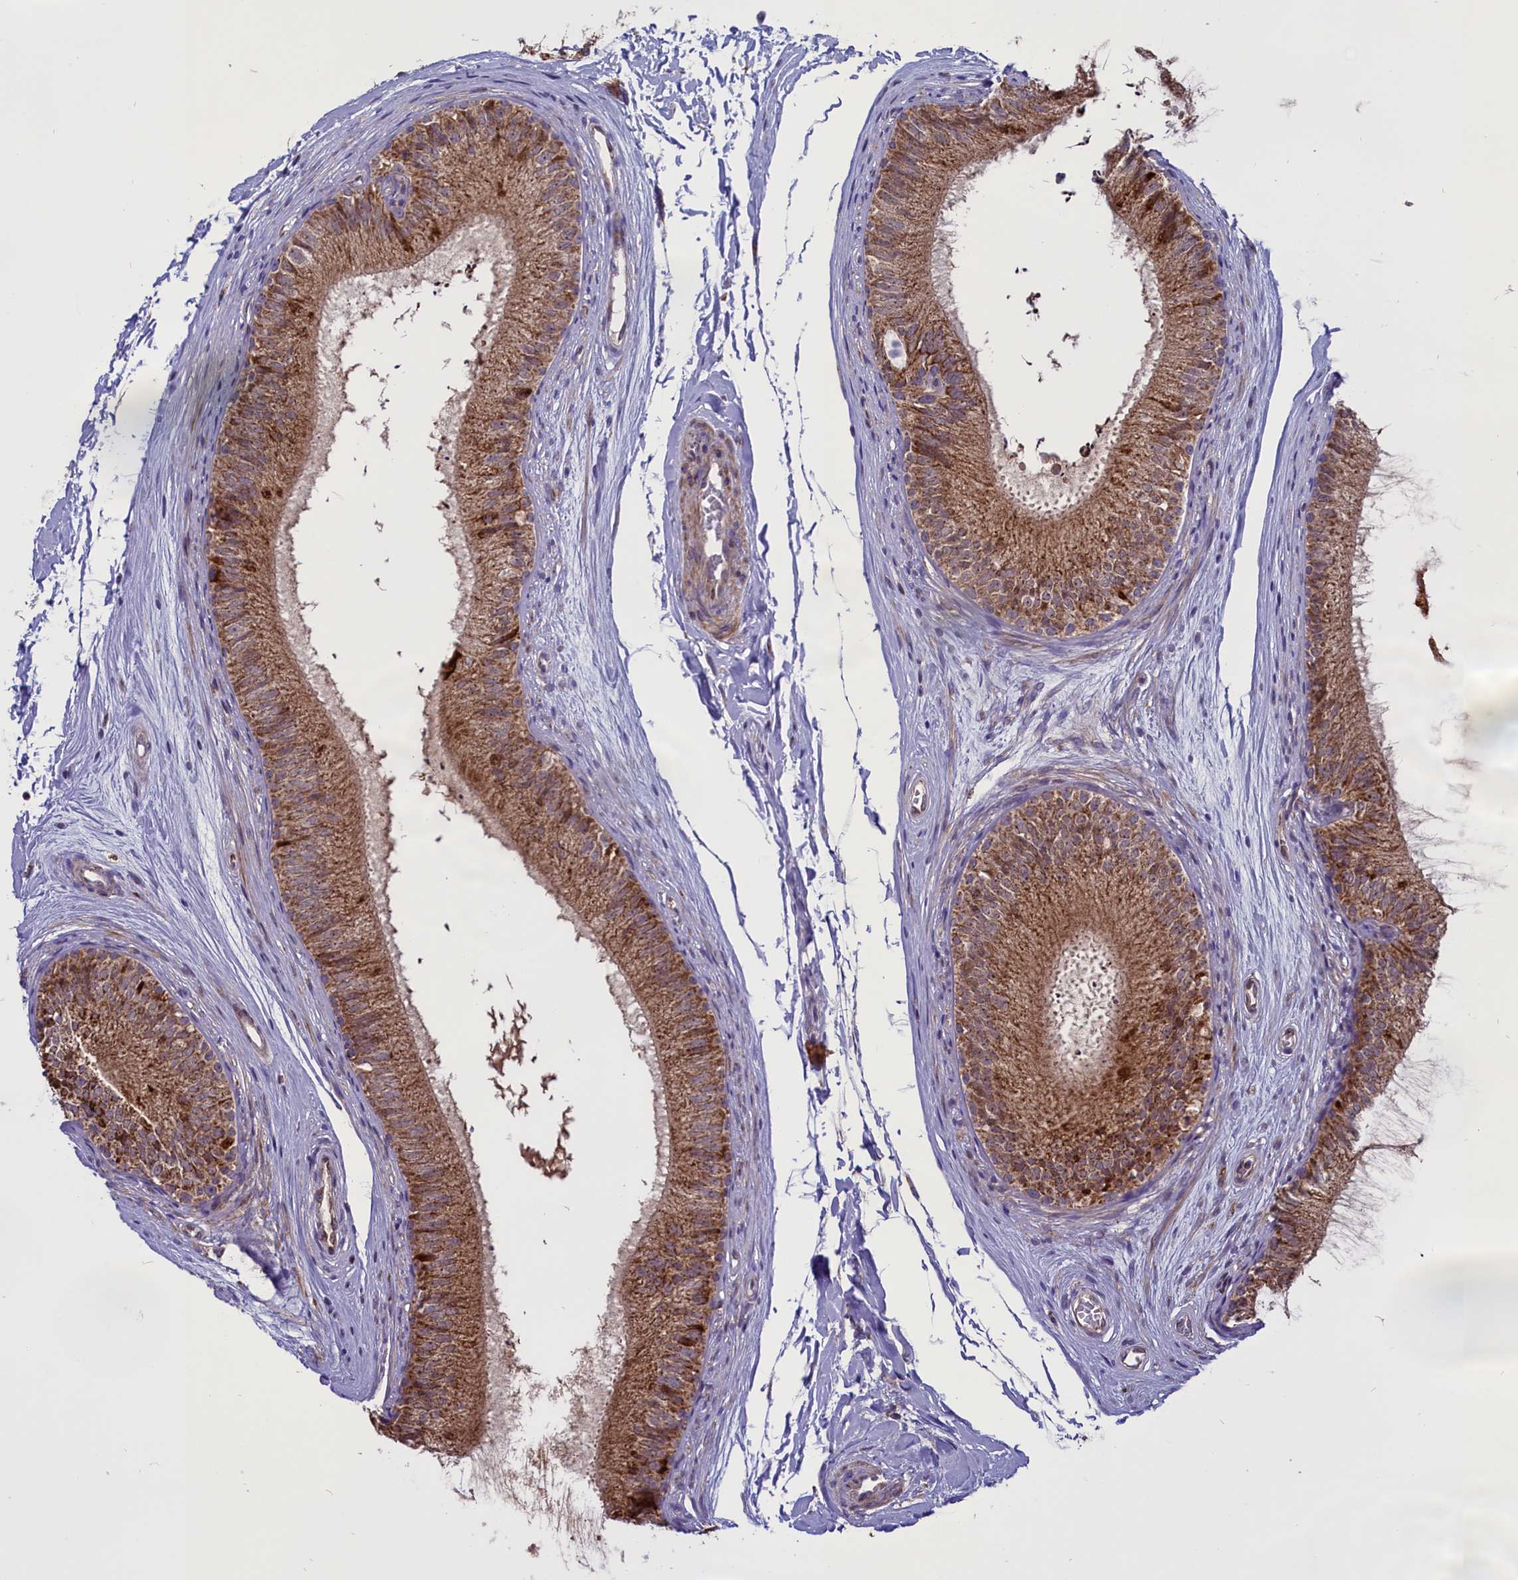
{"staining": {"intensity": "moderate", "quantity": ">75%", "location": "cytoplasmic/membranous"}, "tissue": "epididymis", "cell_type": "Glandular cells", "image_type": "normal", "snomed": [{"axis": "morphology", "description": "Normal tissue, NOS"}, {"axis": "topography", "description": "Epididymis"}], "caption": "This image displays normal epididymis stained with IHC to label a protein in brown. The cytoplasmic/membranous of glandular cells show moderate positivity for the protein. Nuclei are counter-stained blue.", "gene": "GLRX5", "patient": {"sex": "male", "age": 56}}